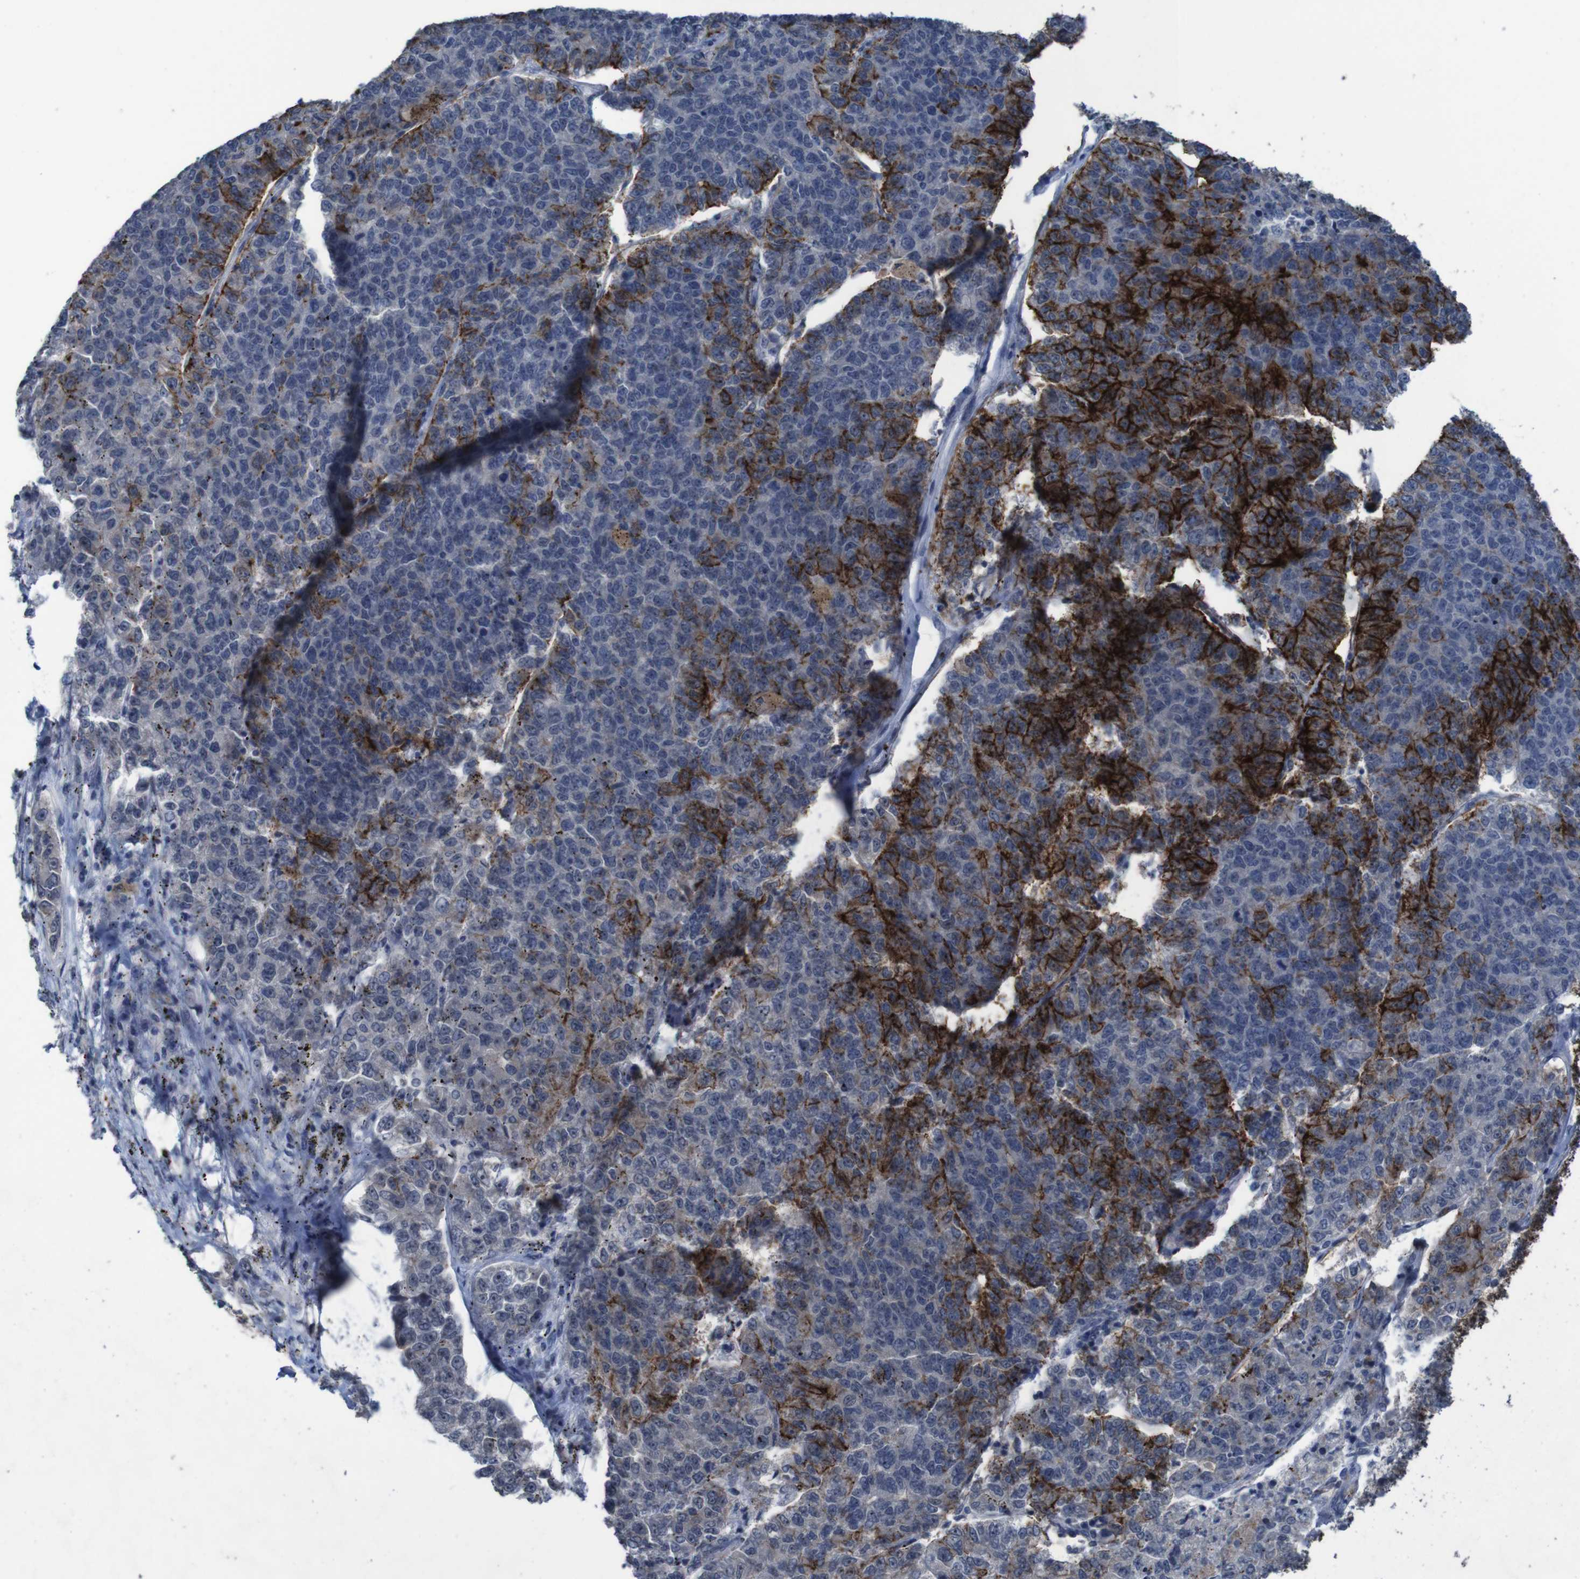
{"staining": {"intensity": "strong", "quantity": "<25%", "location": "cytoplasmic/membranous"}, "tissue": "lung cancer", "cell_type": "Tumor cells", "image_type": "cancer", "snomed": [{"axis": "morphology", "description": "Adenocarcinoma, NOS"}, {"axis": "topography", "description": "Lung"}], "caption": "Lung adenocarcinoma stained with a protein marker exhibits strong staining in tumor cells.", "gene": "CLDN18", "patient": {"sex": "male", "age": 49}}